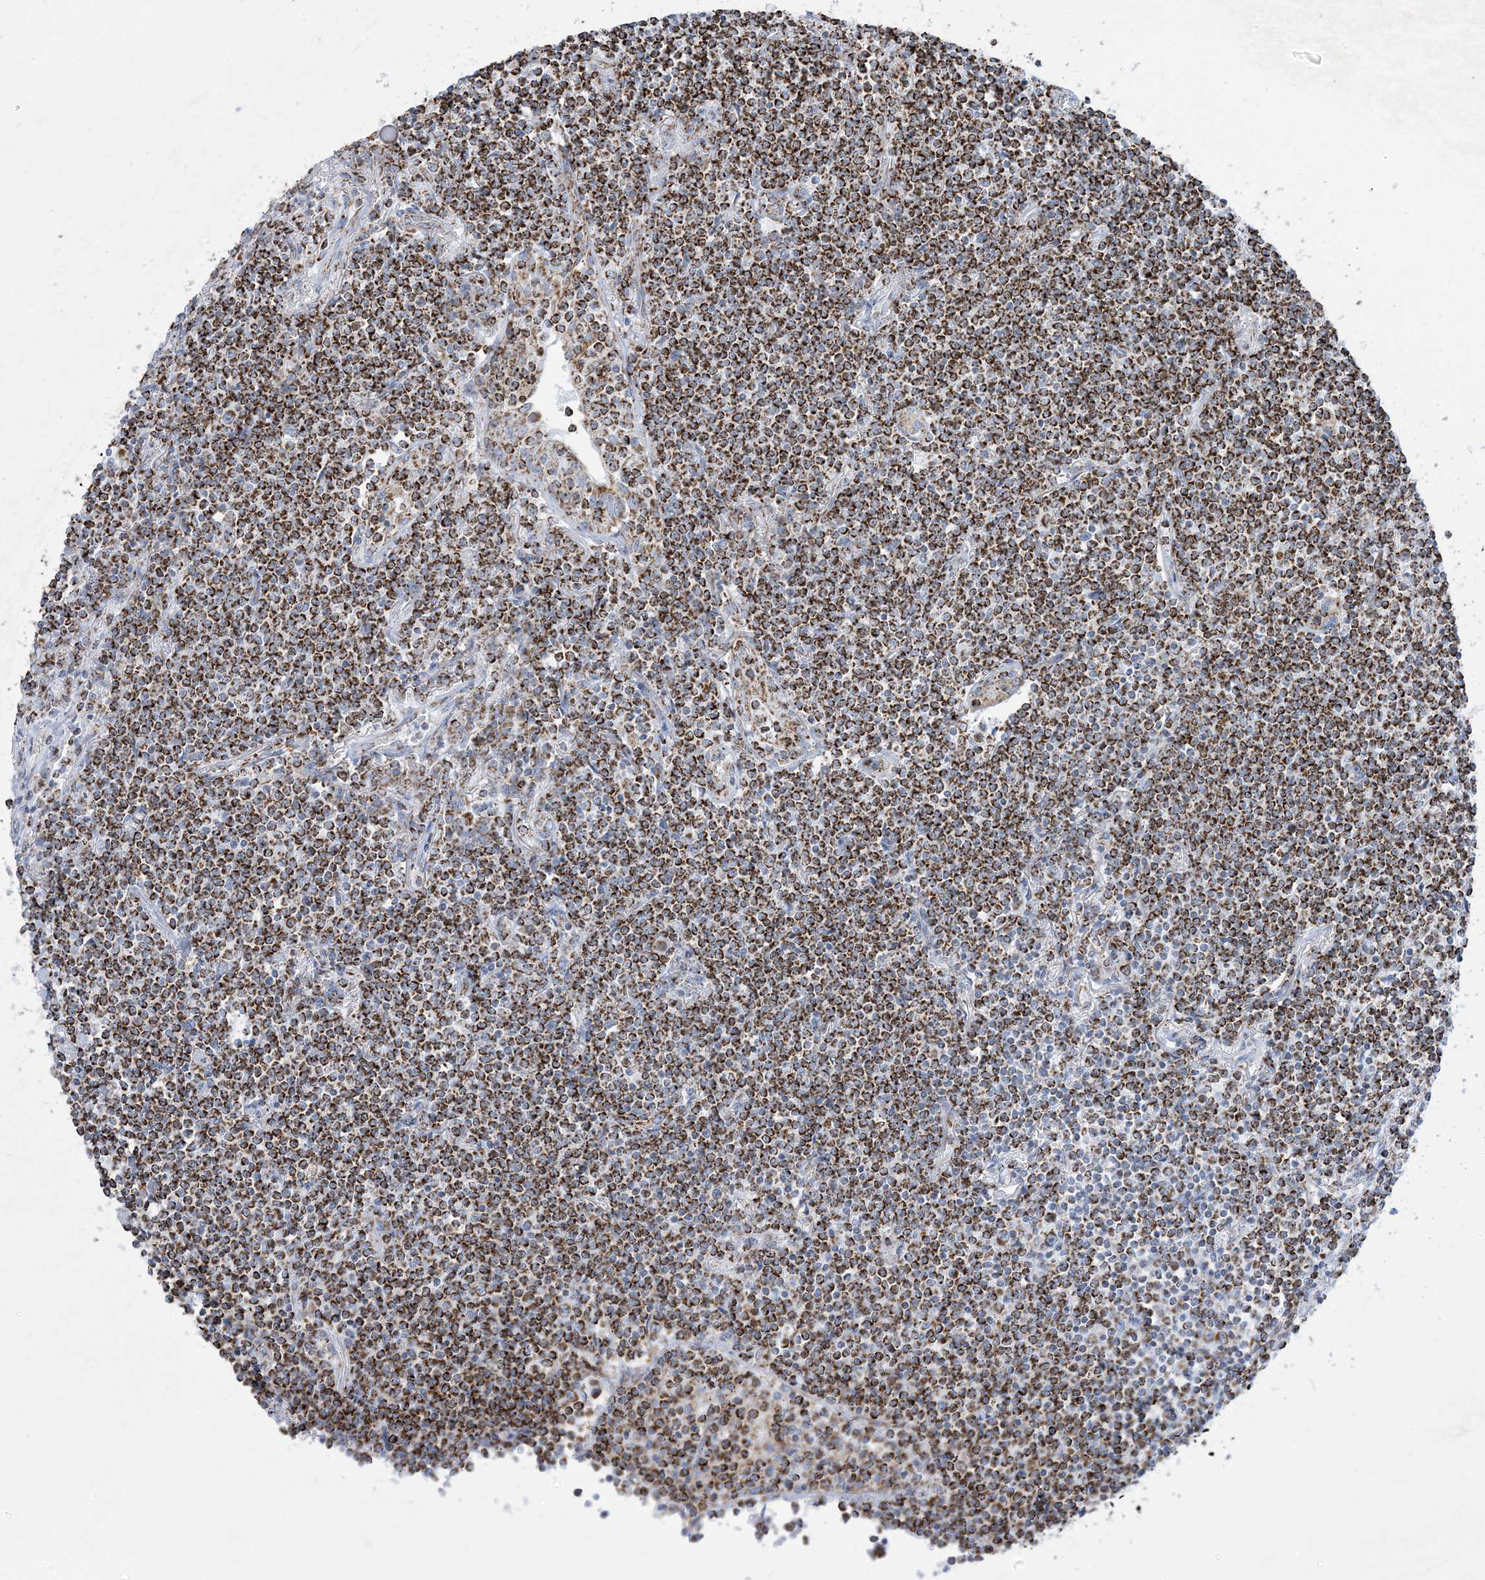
{"staining": {"intensity": "strong", "quantity": ">75%", "location": "cytoplasmic/membranous"}, "tissue": "lymphoma", "cell_type": "Tumor cells", "image_type": "cancer", "snomed": [{"axis": "morphology", "description": "Malignant lymphoma, non-Hodgkin's type, Low grade"}, {"axis": "topography", "description": "Lung"}], "caption": "Tumor cells show high levels of strong cytoplasmic/membranous staining in approximately >75% of cells in human lymphoma.", "gene": "SAMM50", "patient": {"sex": "female", "age": 71}}